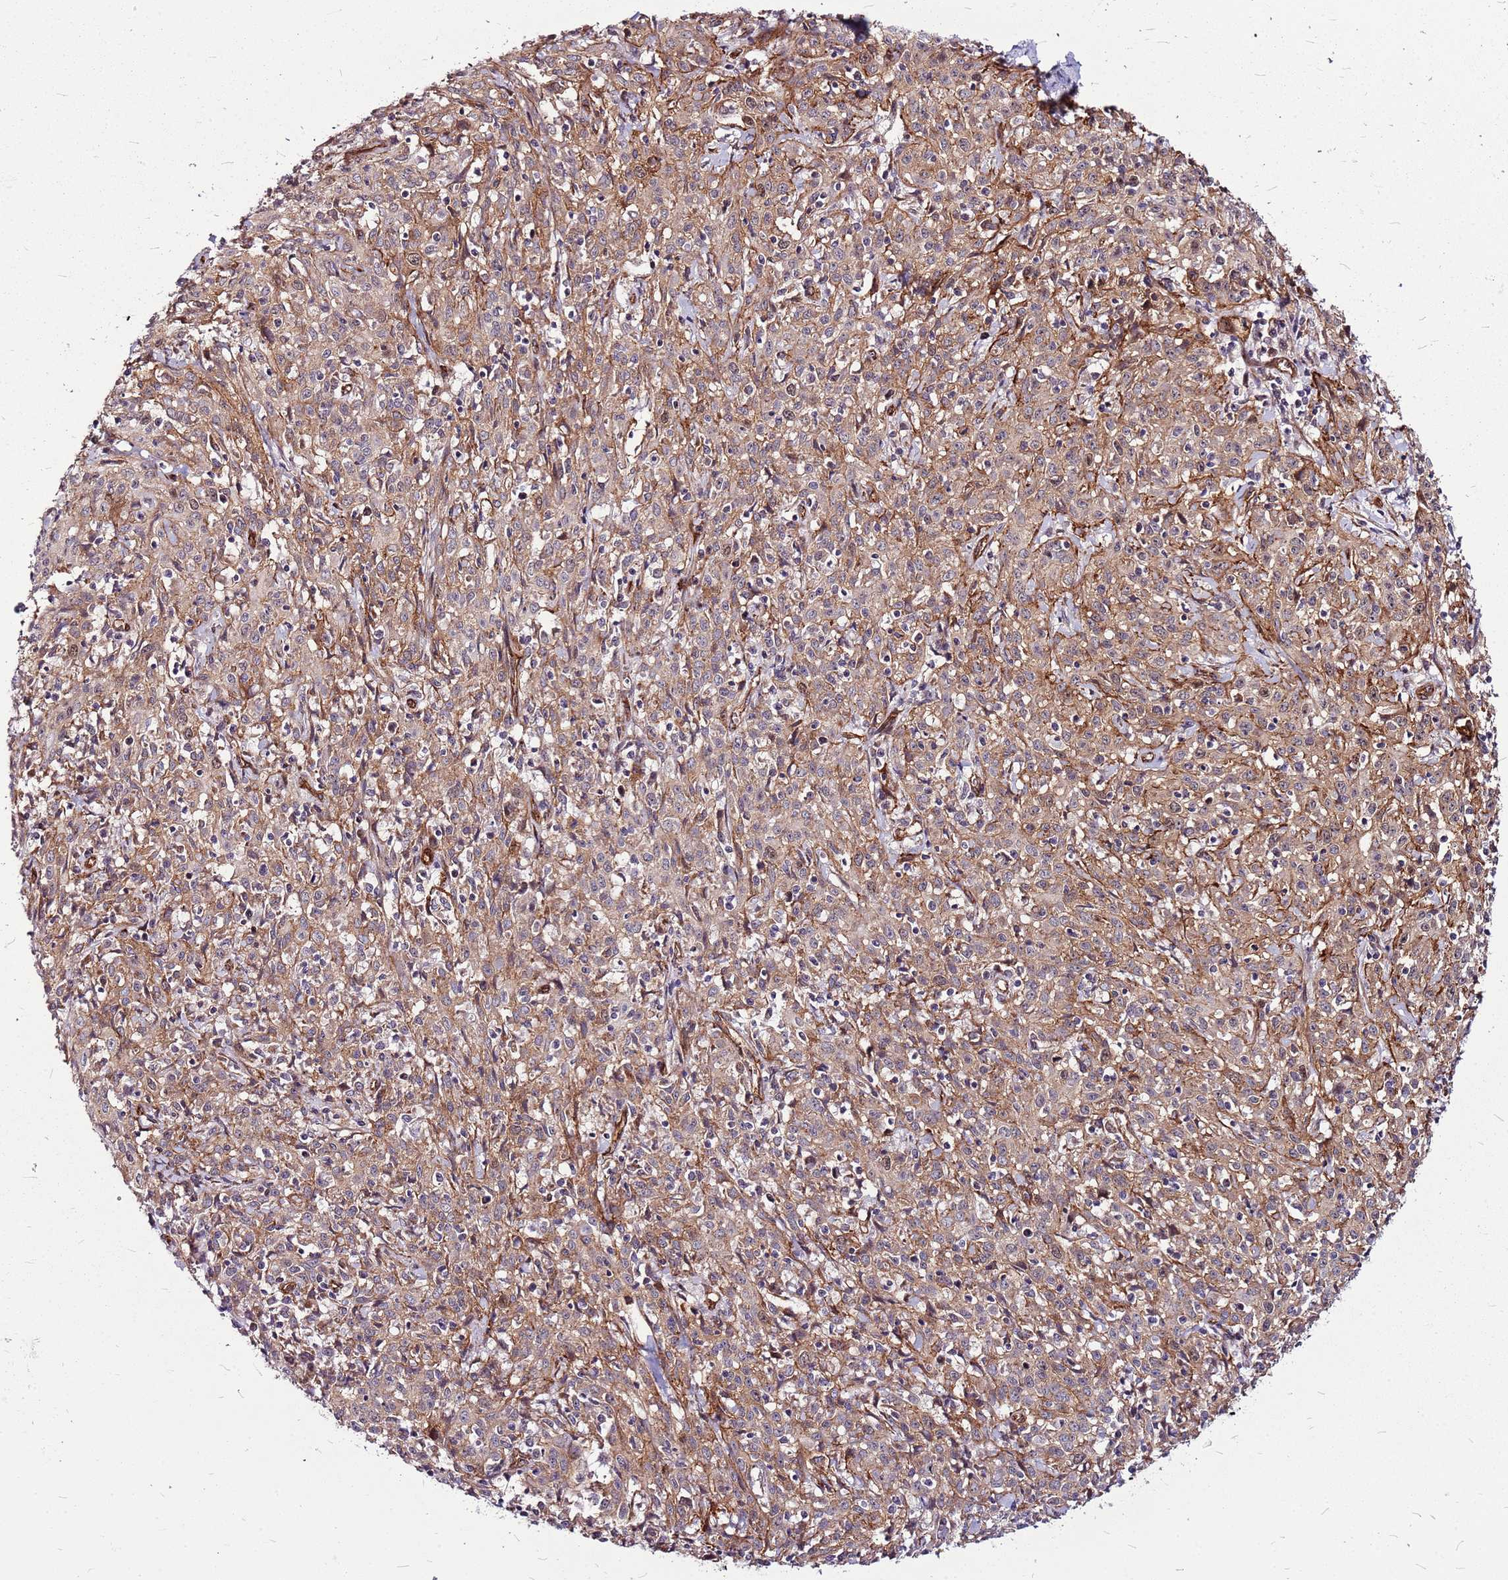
{"staining": {"intensity": "weak", "quantity": ">75%", "location": "cytoplasmic/membranous"}, "tissue": "cervical cancer", "cell_type": "Tumor cells", "image_type": "cancer", "snomed": [{"axis": "morphology", "description": "Squamous cell carcinoma, NOS"}, {"axis": "topography", "description": "Cervix"}], "caption": "Squamous cell carcinoma (cervical) stained for a protein demonstrates weak cytoplasmic/membranous positivity in tumor cells.", "gene": "TOPAZ1", "patient": {"sex": "female", "age": 57}}